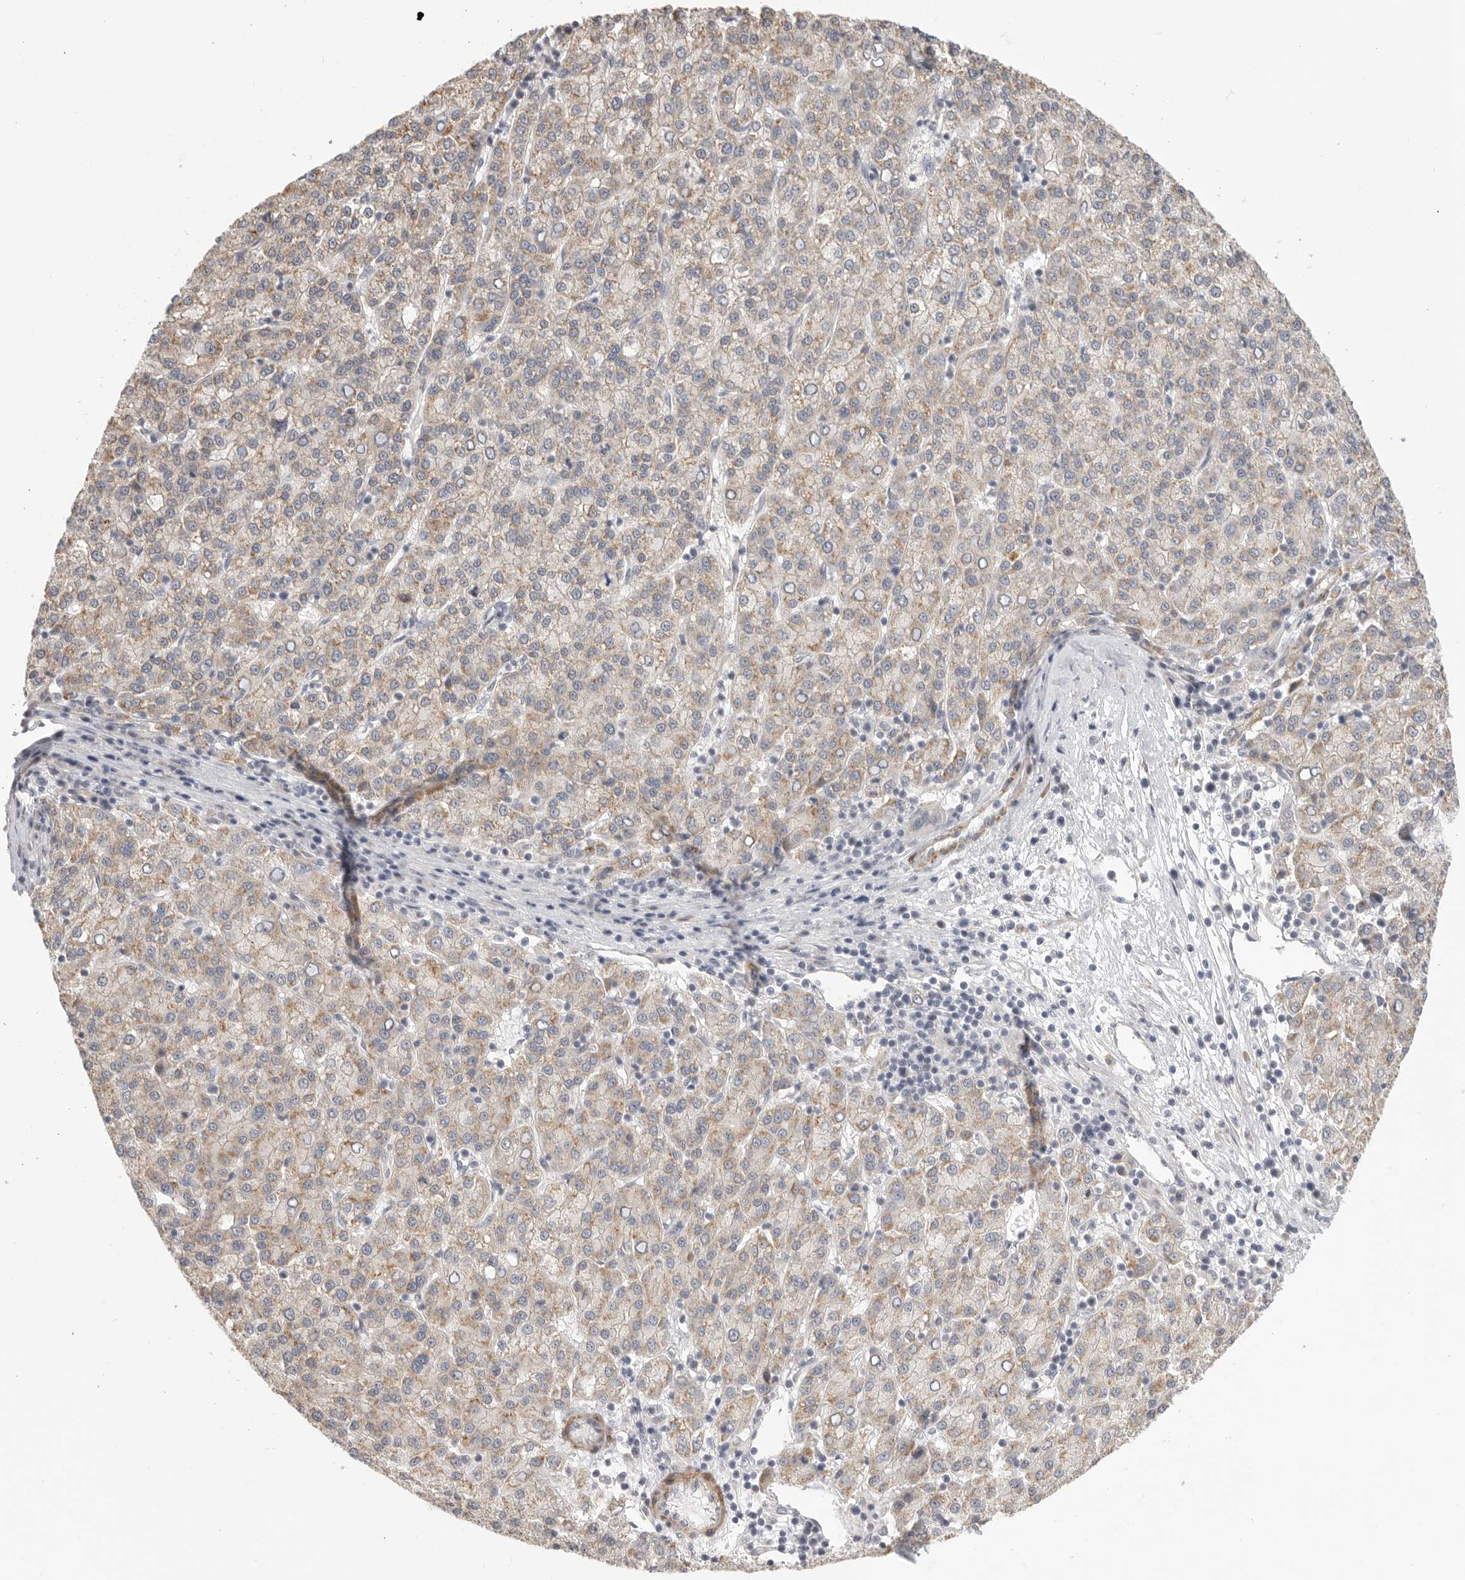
{"staining": {"intensity": "weak", "quantity": ">75%", "location": "cytoplasmic/membranous"}, "tissue": "liver cancer", "cell_type": "Tumor cells", "image_type": "cancer", "snomed": [{"axis": "morphology", "description": "Carcinoma, Hepatocellular, NOS"}, {"axis": "topography", "description": "Liver"}], "caption": "A brown stain highlights weak cytoplasmic/membranous expression of a protein in human liver cancer tumor cells.", "gene": "STAB2", "patient": {"sex": "female", "age": 58}}